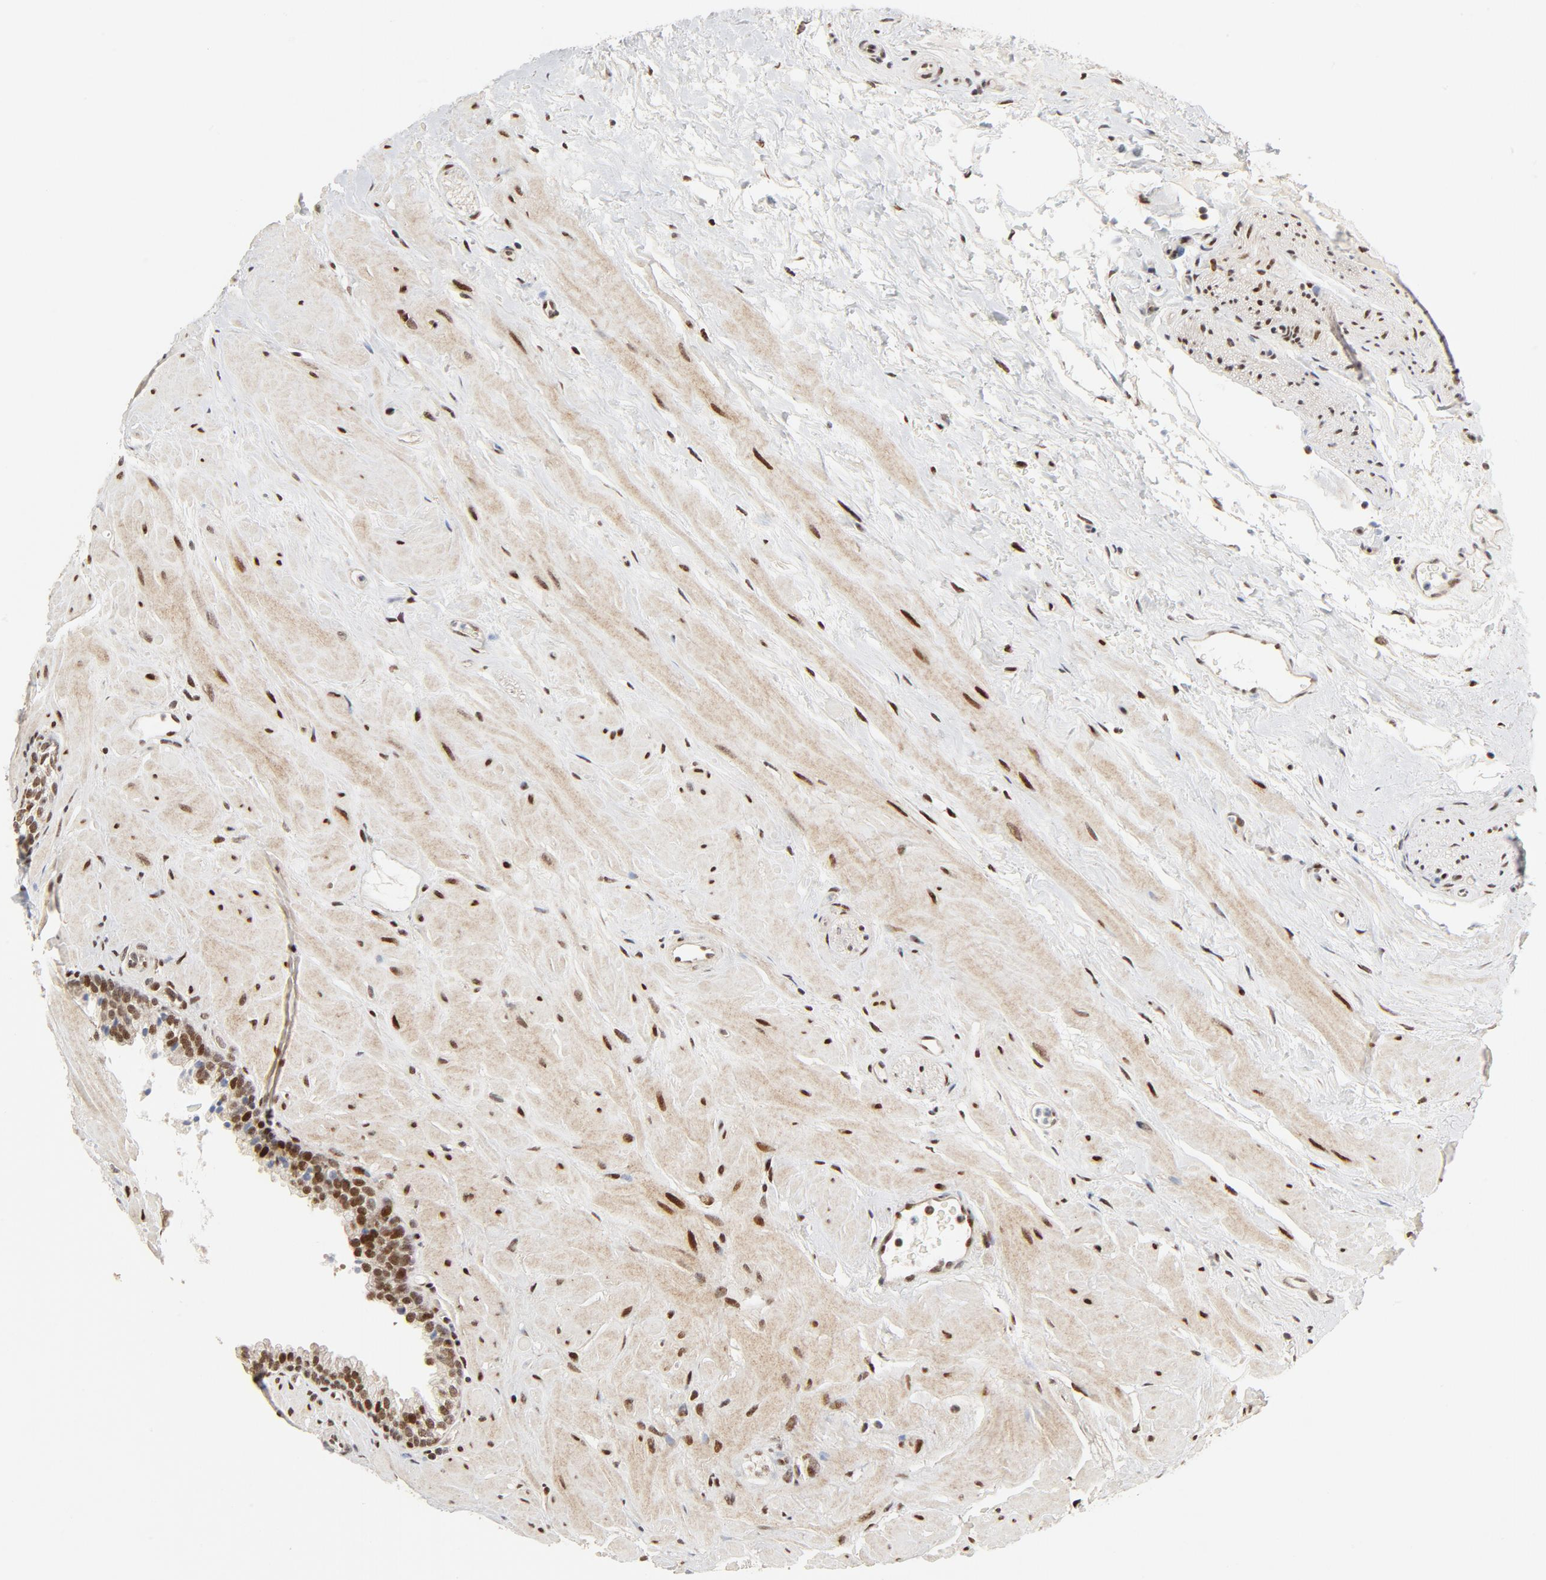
{"staining": {"intensity": "moderate", "quantity": "25%-75%", "location": "nuclear"}, "tissue": "prostate", "cell_type": "Glandular cells", "image_type": "normal", "snomed": [{"axis": "morphology", "description": "Normal tissue, NOS"}, {"axis": "topography", "description": "Prostate"}], "caption": "Prostate was stained to show a protein in brown. There is medium levels of moderate nuclear positivity in about 25%-75% of glandular cells. (brown staining indicates protein expression, while blue staining denotes nuclei).", "gene": "GTF2I", "patient": {"sex": "male", "age": 60}}